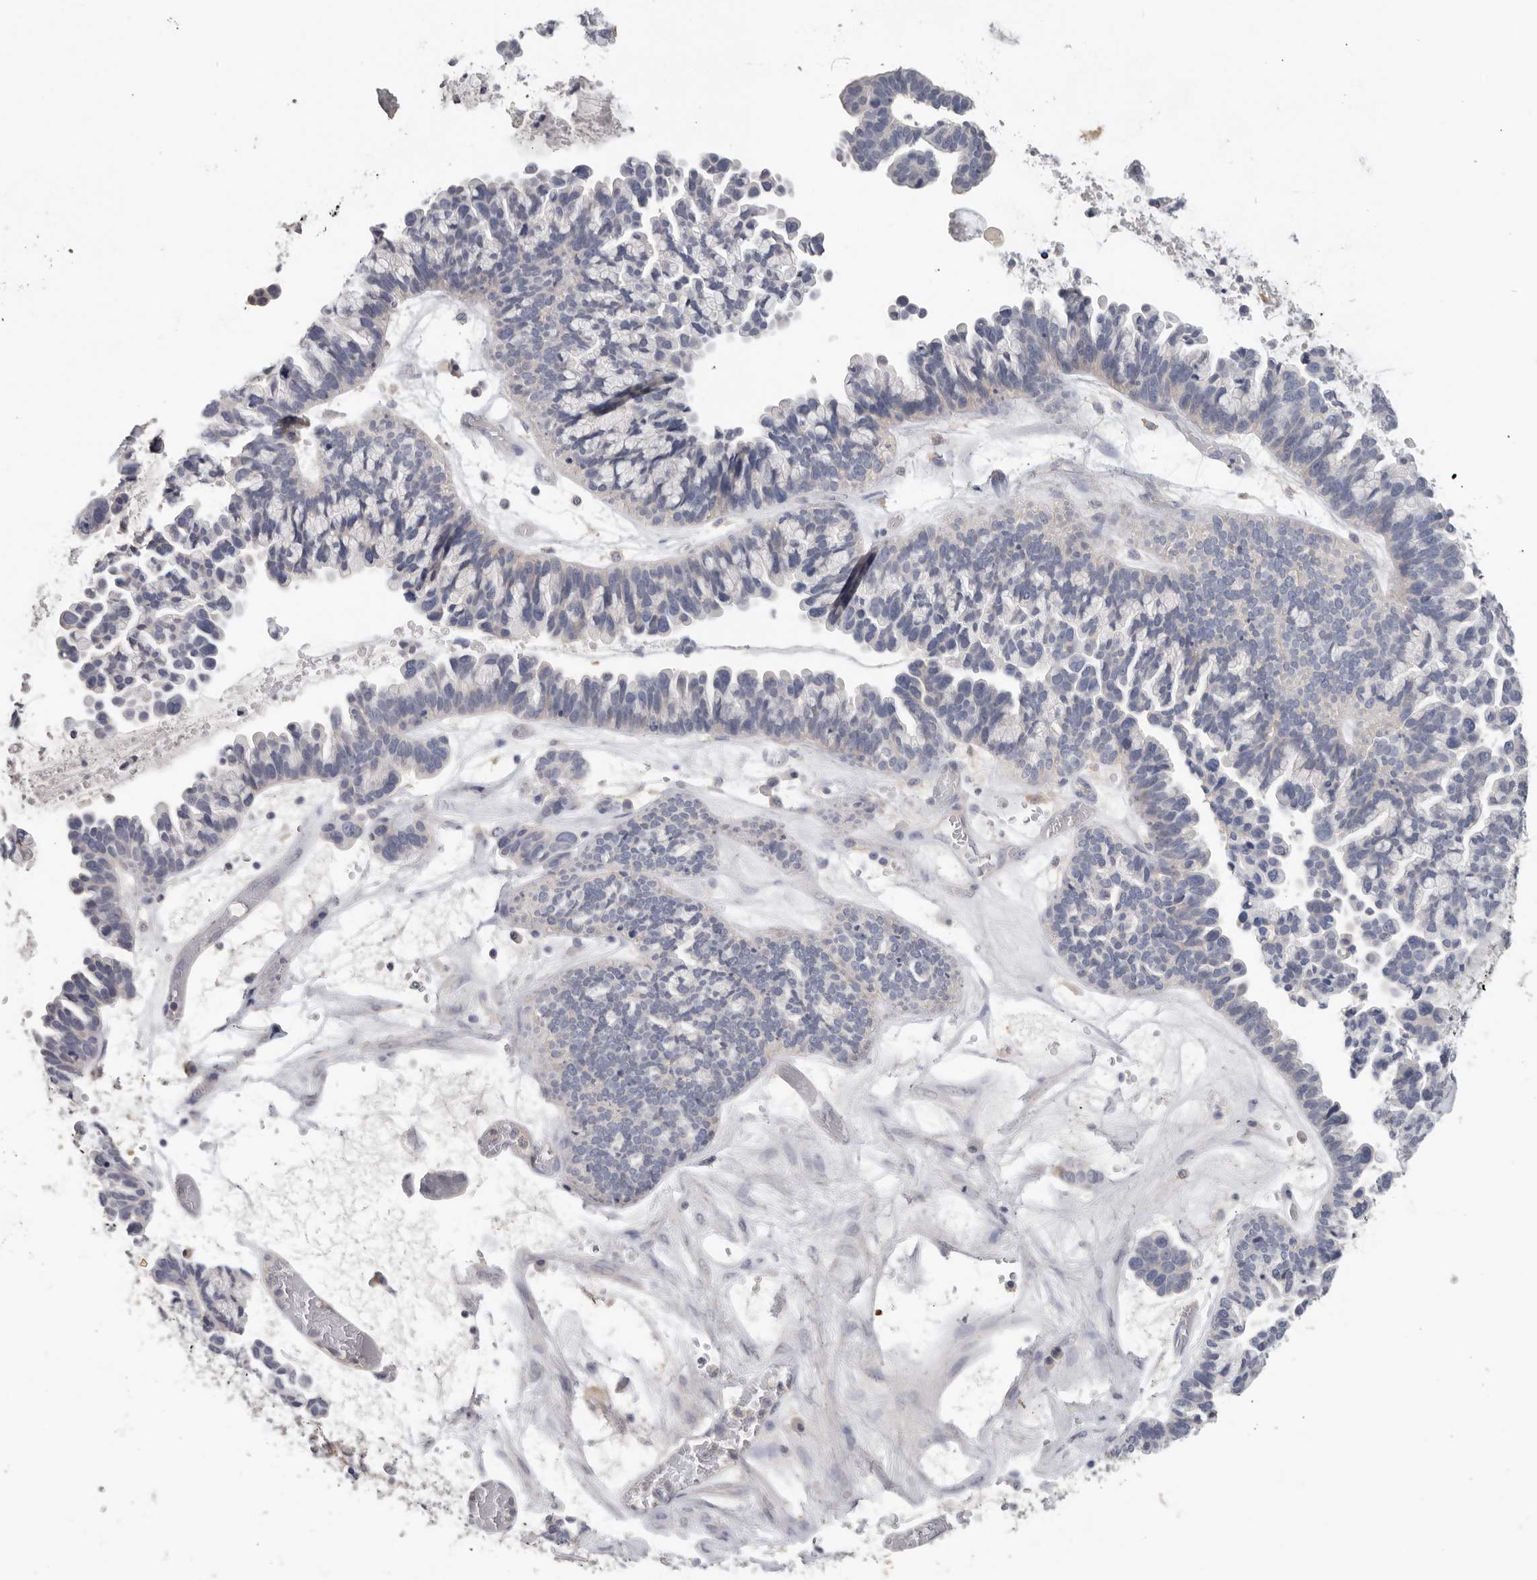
{"staining": {"intensity": "negative", "quantity": "none", "location": "none"}, "tissue": "ovarian cancer", "cell_type": "Tumor cells", "image_type": "cancer", "snomed": [{"axis": "morphology", "description": "Cystadenocarcinoma, serous, NOS"}, {"axis": "topography", "description": "Ovary"}], "caption": "Tumor cells are negative for brown protein staining in ovarian serous cystadenocarcinoma.", "gene": "WDTC1", "patient": {"sex": "female", "age": 56}}